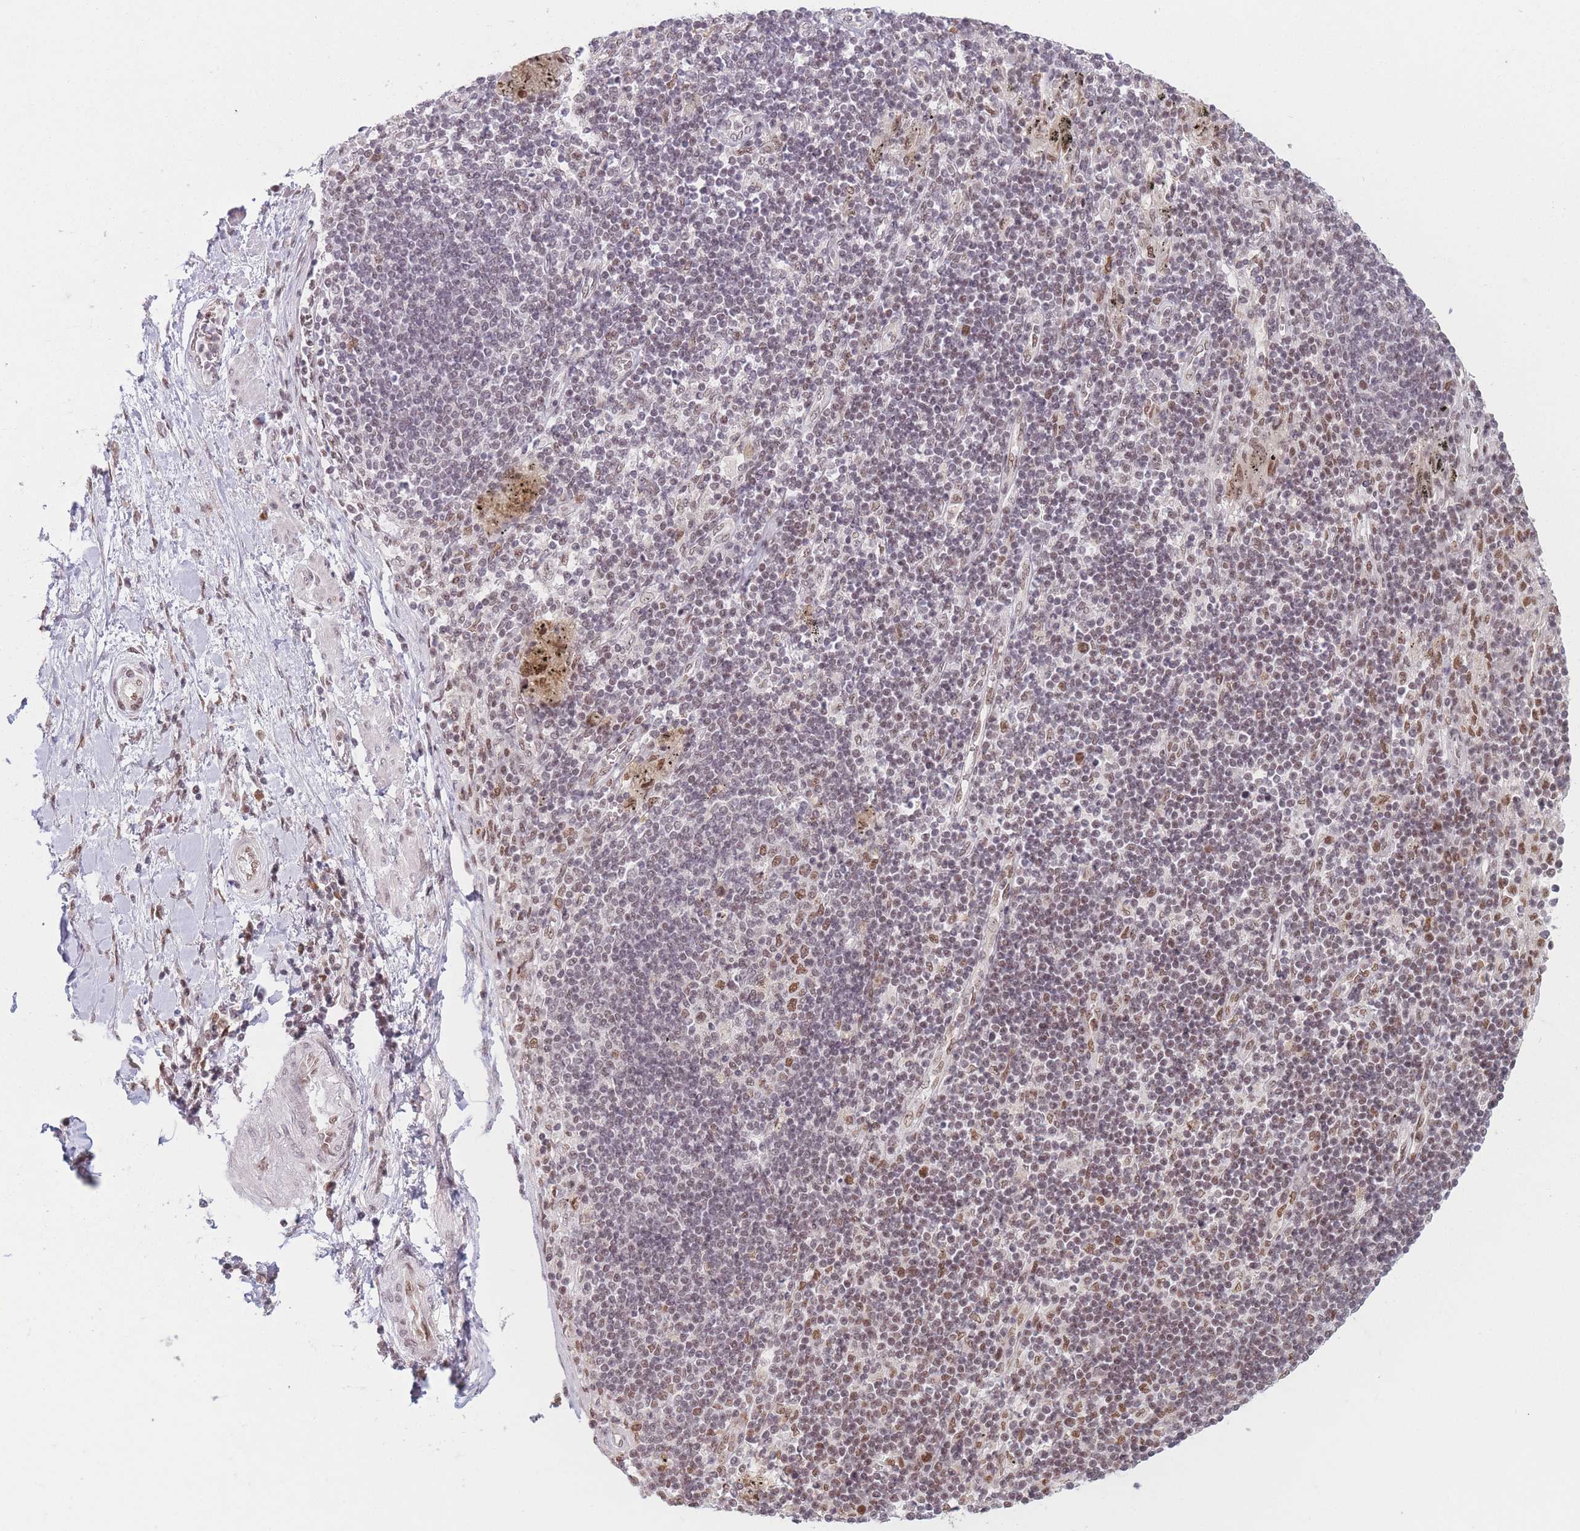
{"staining": {"intensity": "weak", "quantity": "25%-75%", "location": "nuclear"}, "tissue": "lung cancer", "cell_type": "Tumor cells", "image_type": "cancer", "snomed": [{"axis": "morphology", "description": "Adenocarcinoma, NOS"}, {"axis": "topography", "description": "Lung"}], "caption": "There is low levels of weak nuclear expression in tumor cells of lung adenocarcinoma, as demonstrated by immunohistochemical staining (brown color).", "gene": "SUPT6H", "patient": {"sex": "female", "age": 54}}